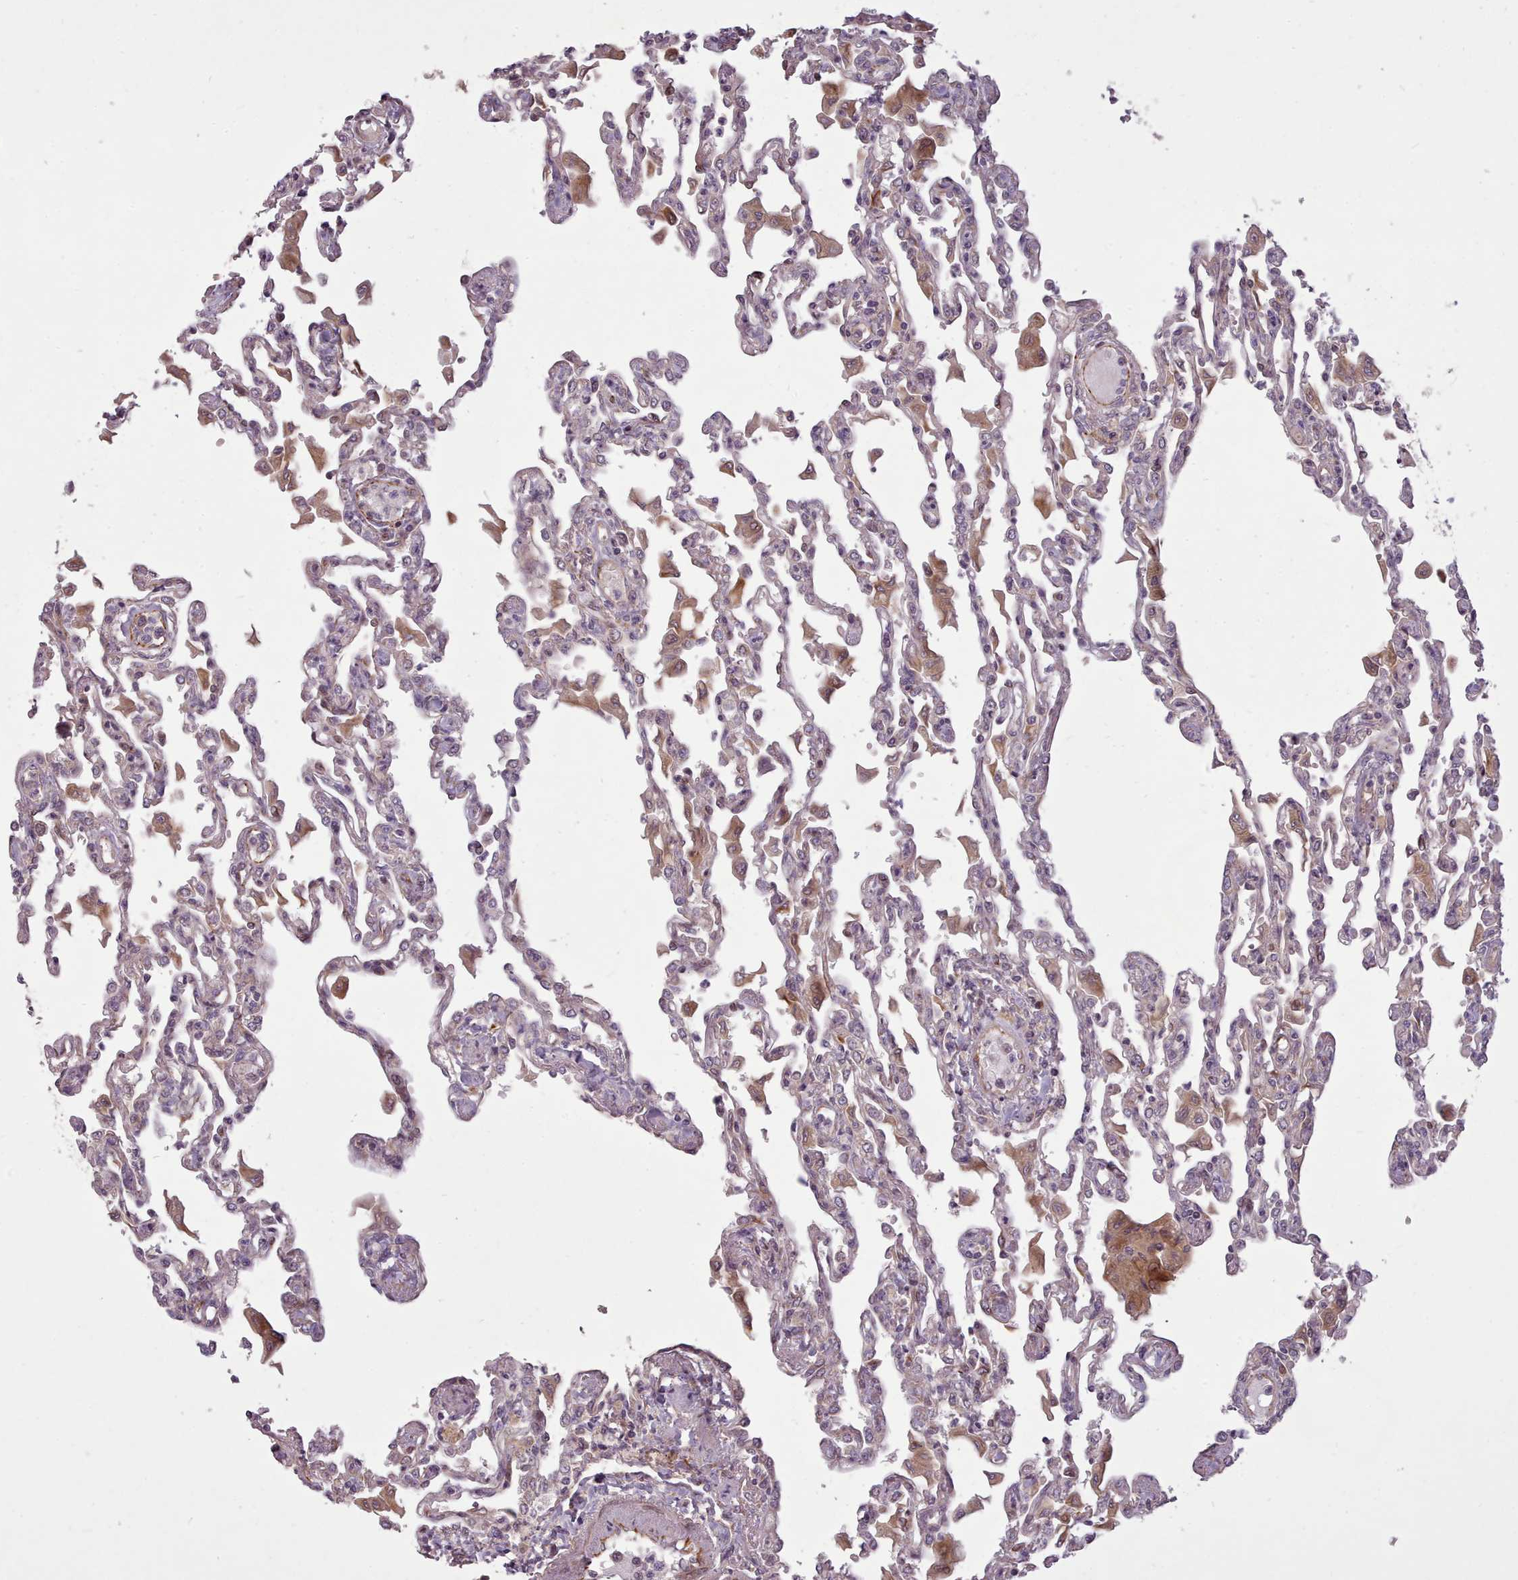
{"staining": {"intensity": "negative", "quantity": "none", "location": "none"}, "tissue": "lung", "cell_type": "Alveolar cells", "image_type": "normal", "snomed": [{"axis": "morphology", "description": "Normal tissue, NOS"}, {"axis": "topography", "description": "Bronchus"}, {"axis": "topography", "description": "Lung"}], "caption": "High power microscopy micrograph of an immunohistochemistry (IHC) photomicrograph of normal lung, revealing no significant staining in alveolar cells.", "gene": "GBGT1", "patient": {"sex": "female", "age": 49}}